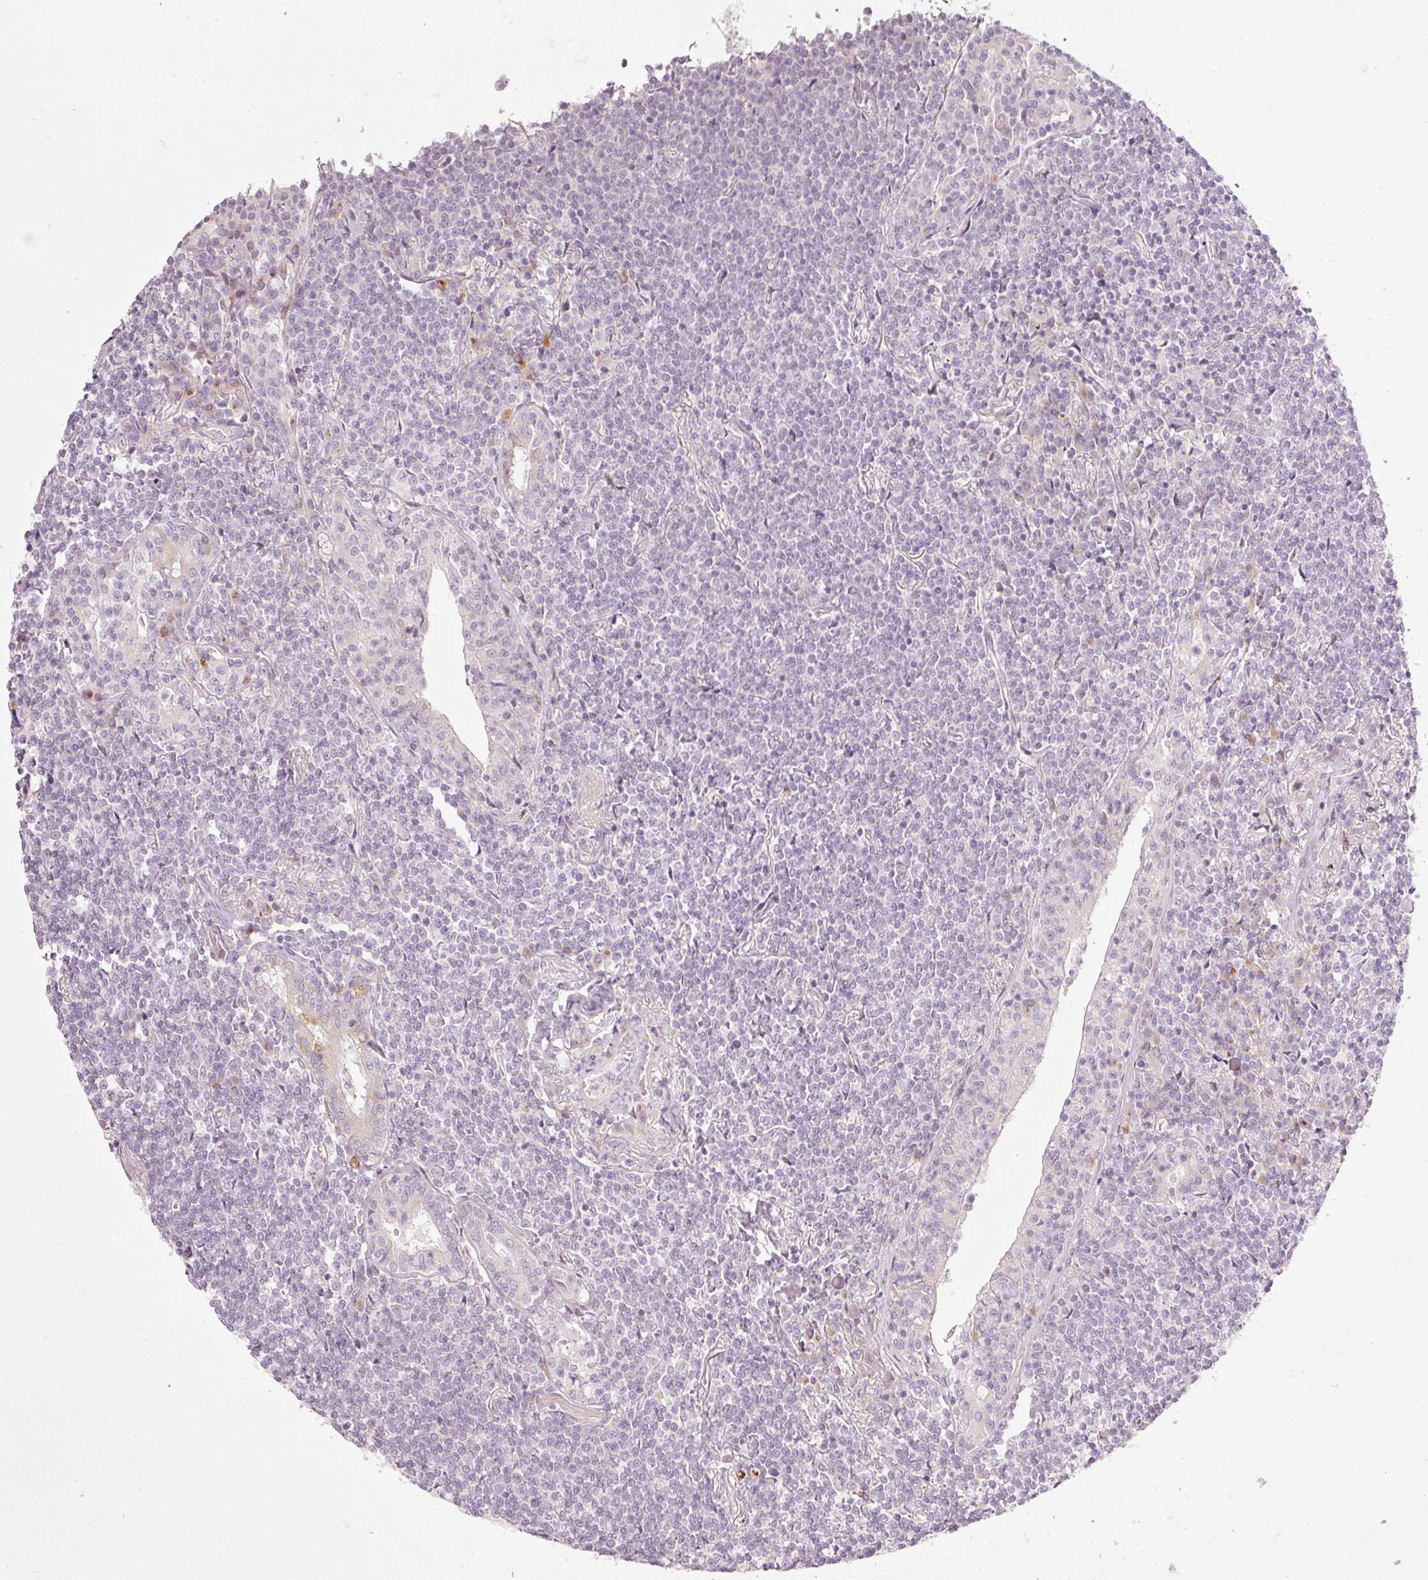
{"staining": {"intensity": "negative", "quantity": "none", "location": "none"}, "tissue": "lymphoma", "cell_type": "Tumor cells", "image_type": "cancer", "snomed": [{"axis": "morphology", "description": "Malignant lymphoma, non-Hodgkin's type, Low grade"}, {"axis": "topography", "description": "Lung"}], "caption": "This image is of lymphoma stained with immunohistochemistry to label a protein in brown with the nuclei are counter-stained blue. There is no staining in tumor cells.", "gene": "SLC20A1", "patient": {"sex": "female", "age": 71}}